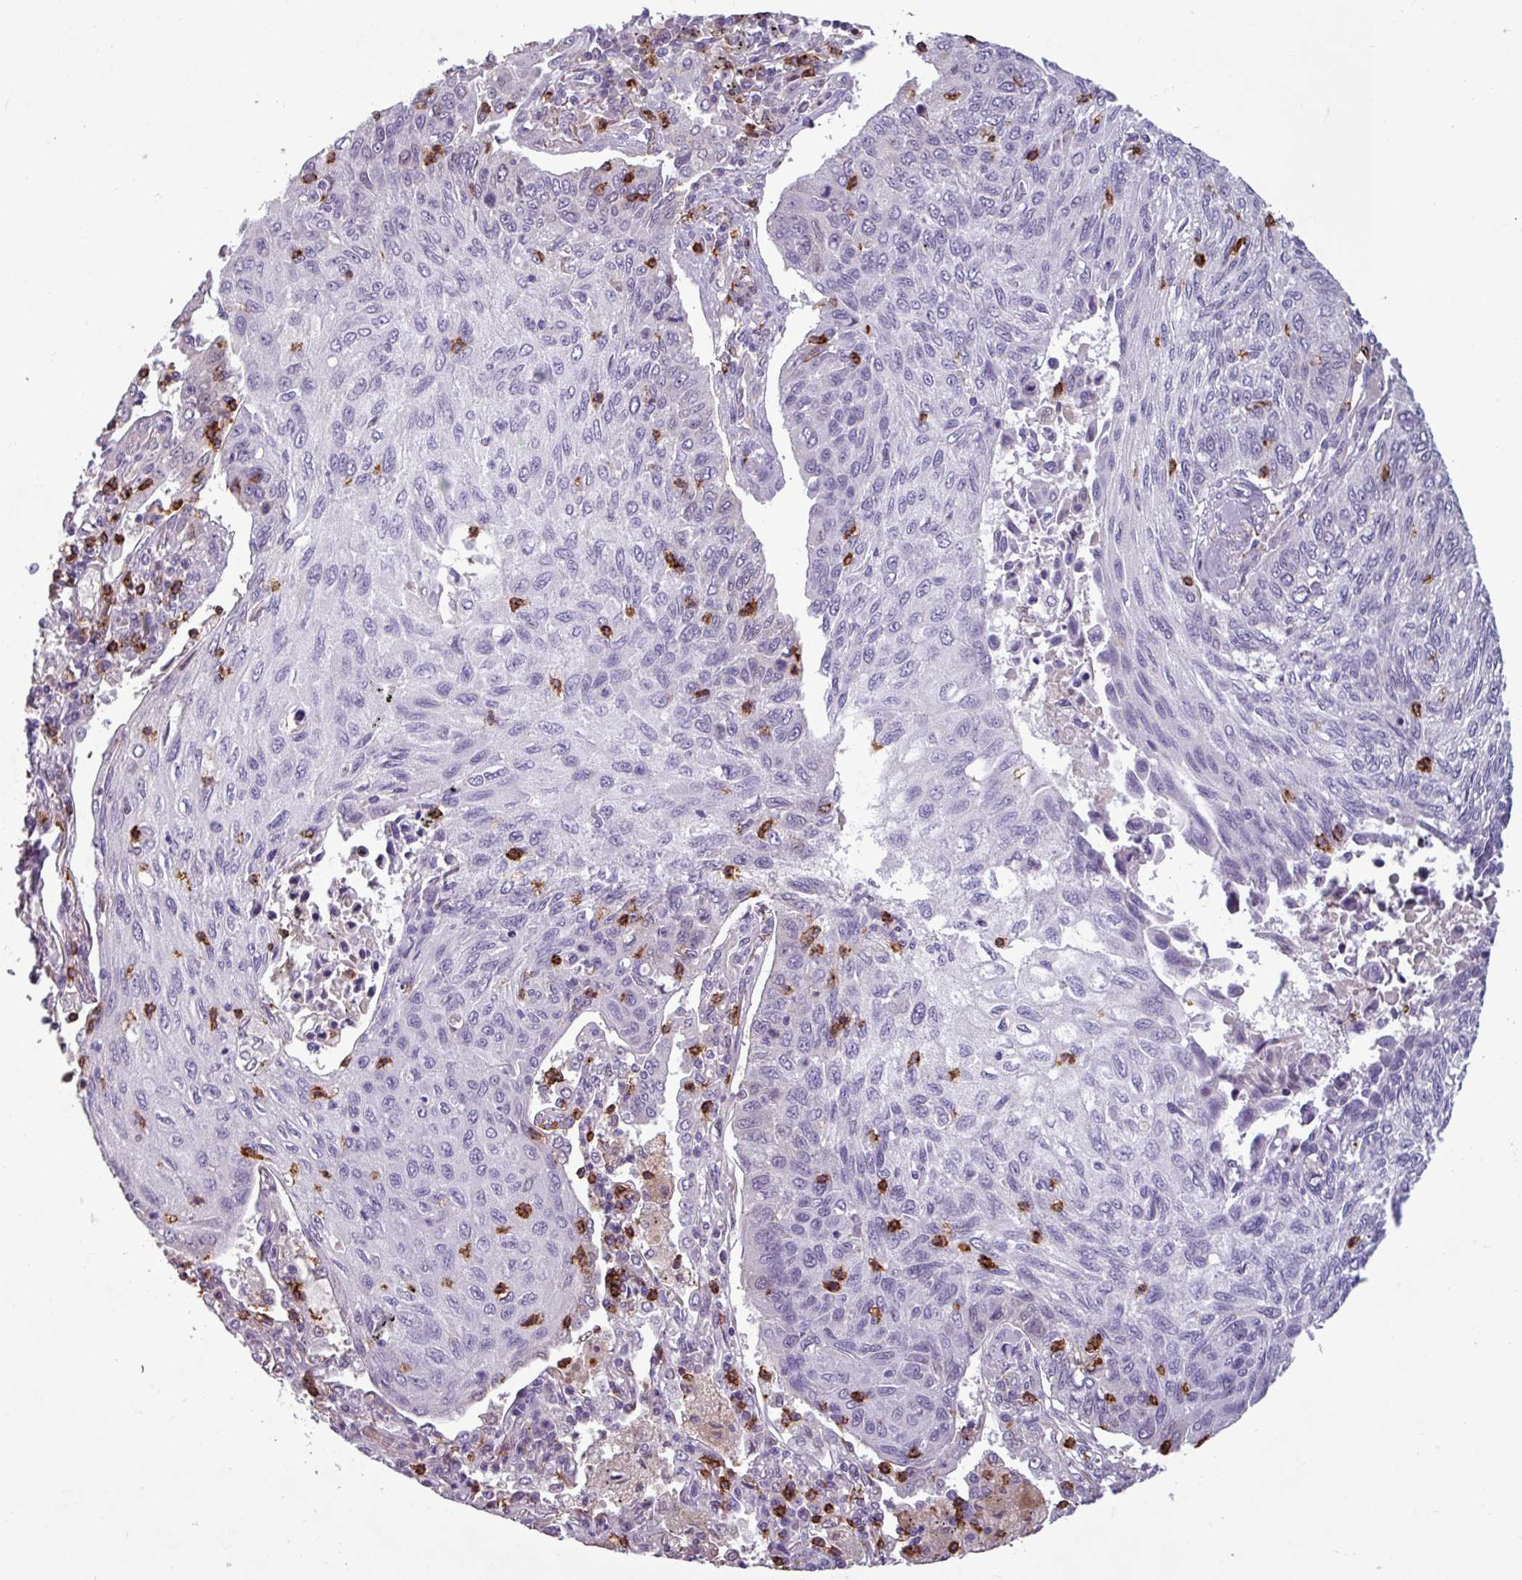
{"staining": {"intensity": "negative", "quantity": "none", "location": "none"}, "tissue": "lung cancer", "cell_type": "Tumor cells", "image_type": "cancer", "snomed": [{"axis": "morphology", "description": "Squamous cell carcinoma, NOS"}, {"axis": "topography", "description": "Lung"}], "caption": "Immunohistochemical staining of squamous cell carcinoma (lung) demonstrates no significant positivity in tumor cells.", "gene": "CD8A", "patient": {"sex": "female", "age": 66}}